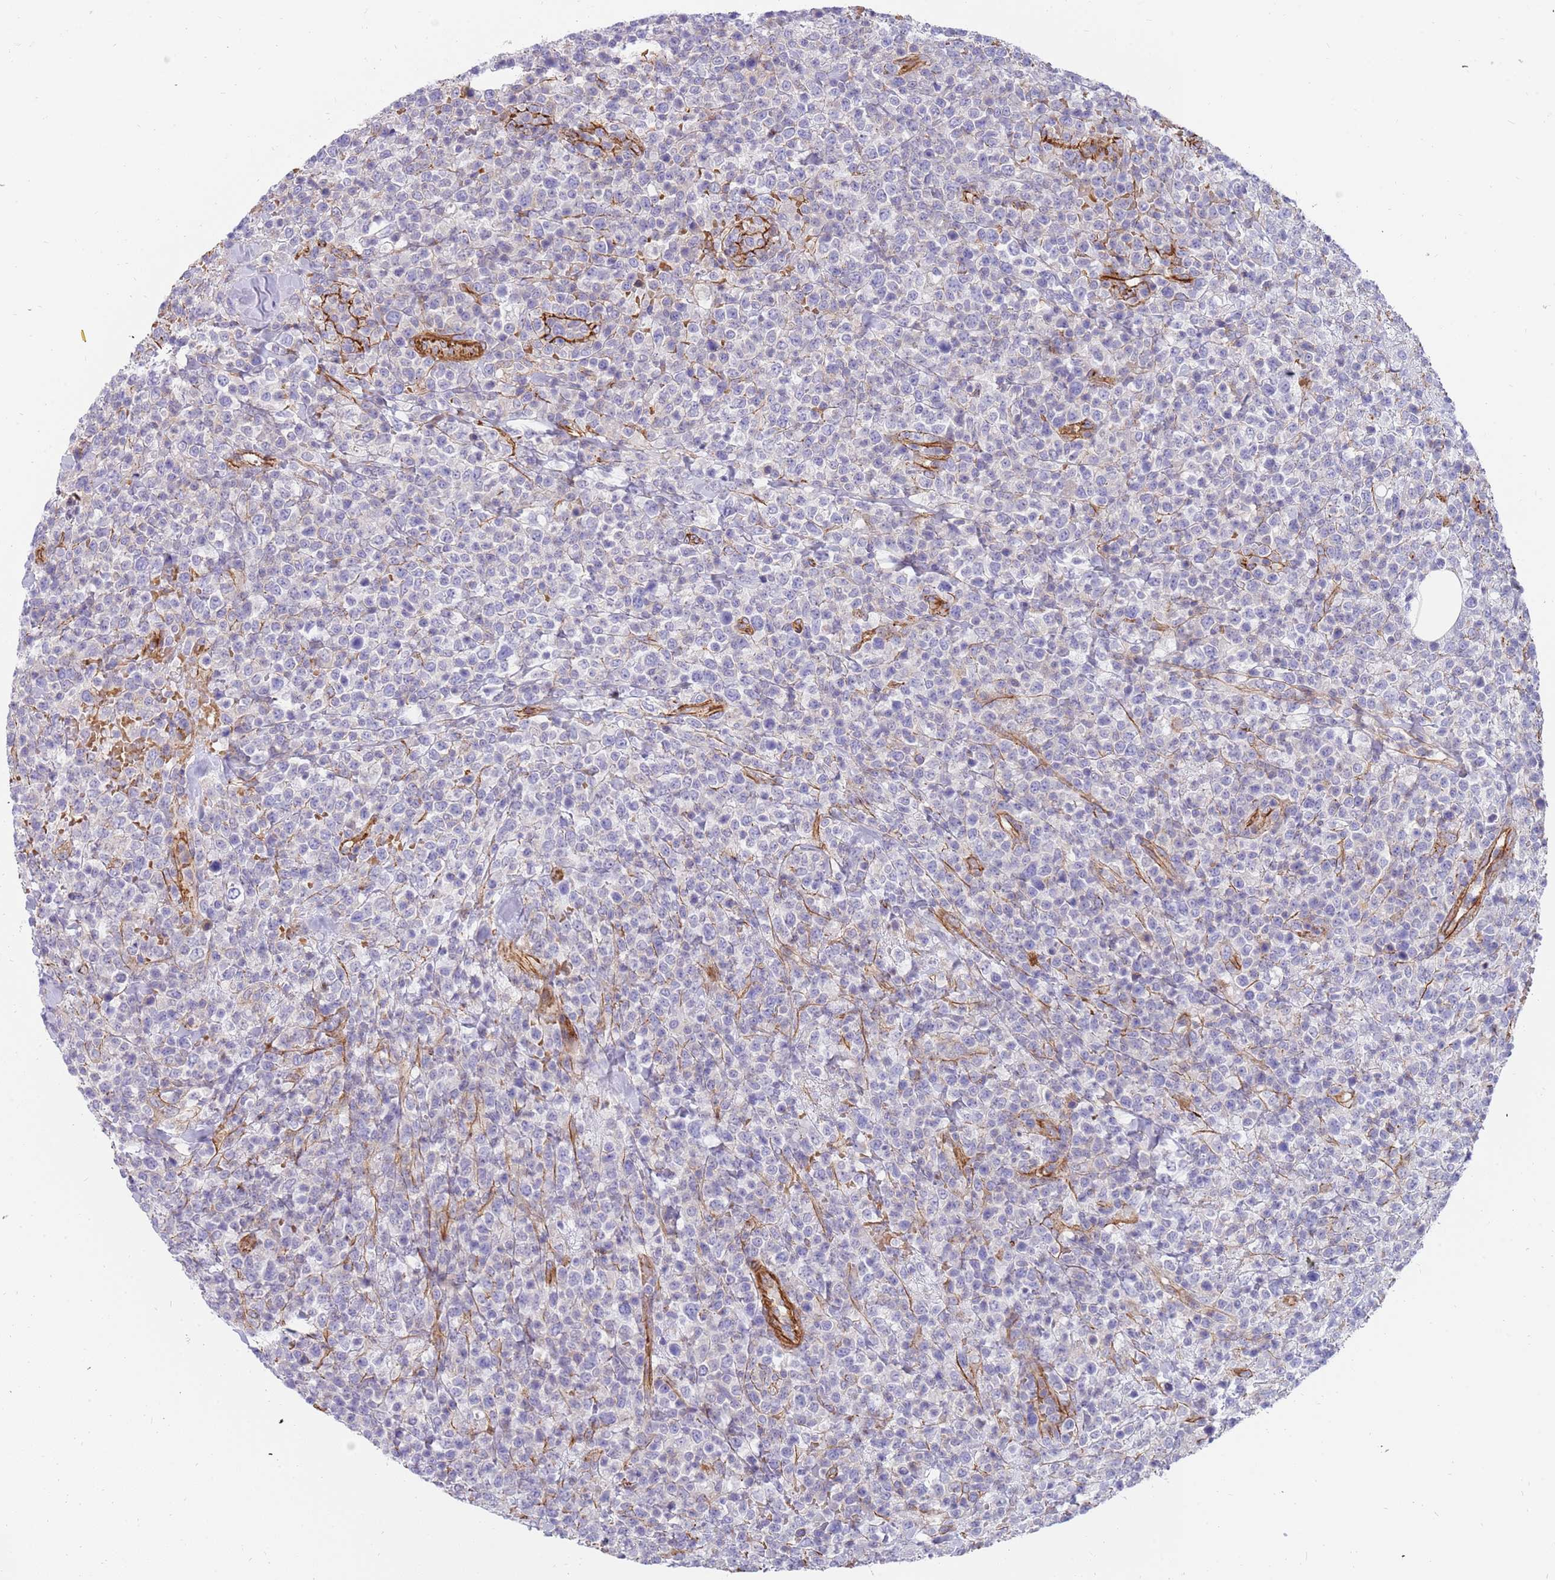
{"staining": {"intensity": "negative", "quantity": "none", "location": "none"}, "tissue": "lymphoma", "cell_type": "Tumor cells", "image_type": "cancer", "snomed": [{"axis": "morphology", "description": "Malignant lymphoma, non-Hodgkin's type, High grade"}, {"axis": "topography", "description": "Colon"}], "caption": "Immunohistochemistry of high-grade malignant lymphoma, non-Hodgkin's type shows no positivity in tumor cells.", "gene": "GFRAL", "patient": {"sex": "female", "age": 53}}